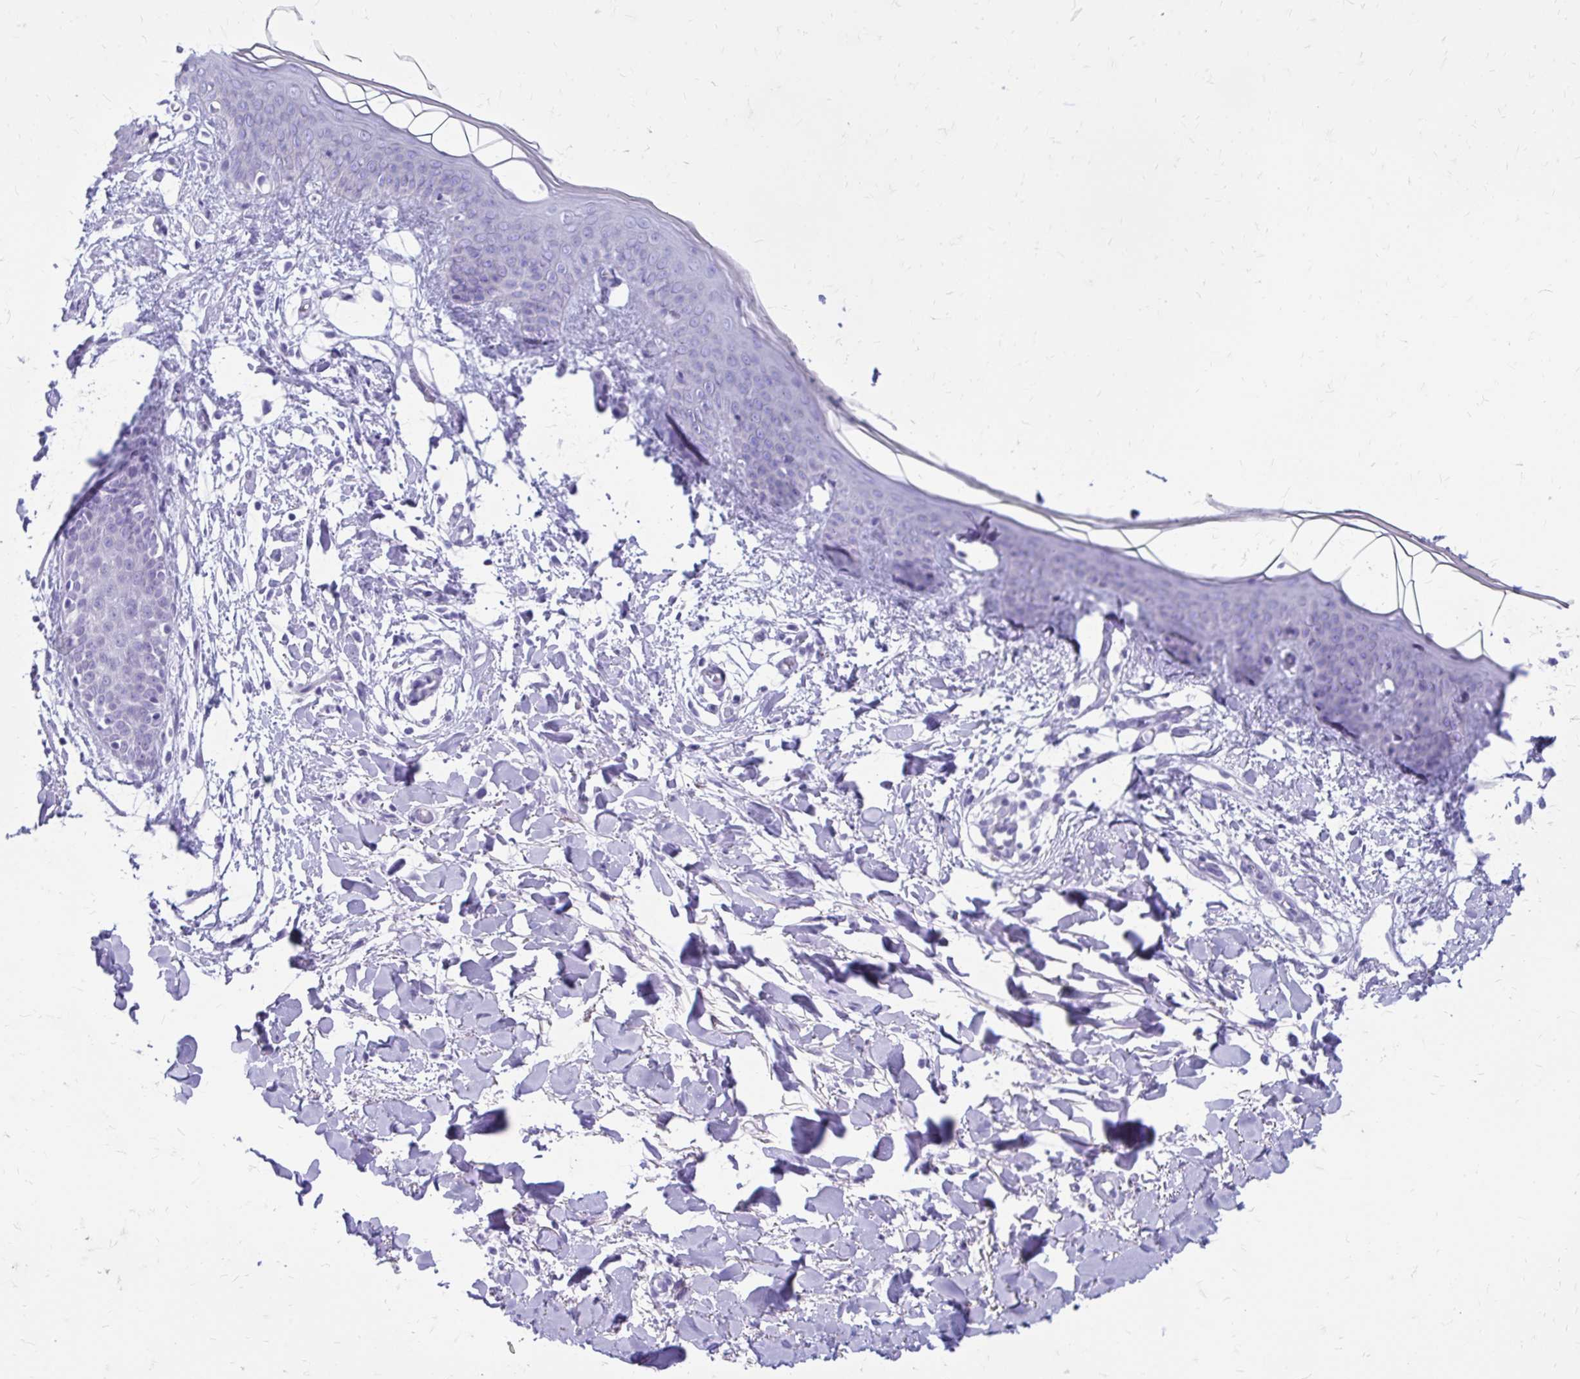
{"staining": {"intensity": "negative", "quantity": "none", "location": "none"}, "tissue": "skin", "cell_type": "Fibroblasts", "image_type": "normal", "snomed": [{"axis": "morphology", "description": "Normal tissue, NOS"}, {"axis": "topography", "description": "Skin"}], "caption": "This is a photomicrograph of IHC staining of normal skin, which shows no positivity in fibroblasts.", "gene": "SATL1", "patient": {"sex": "female", "age": 34}}